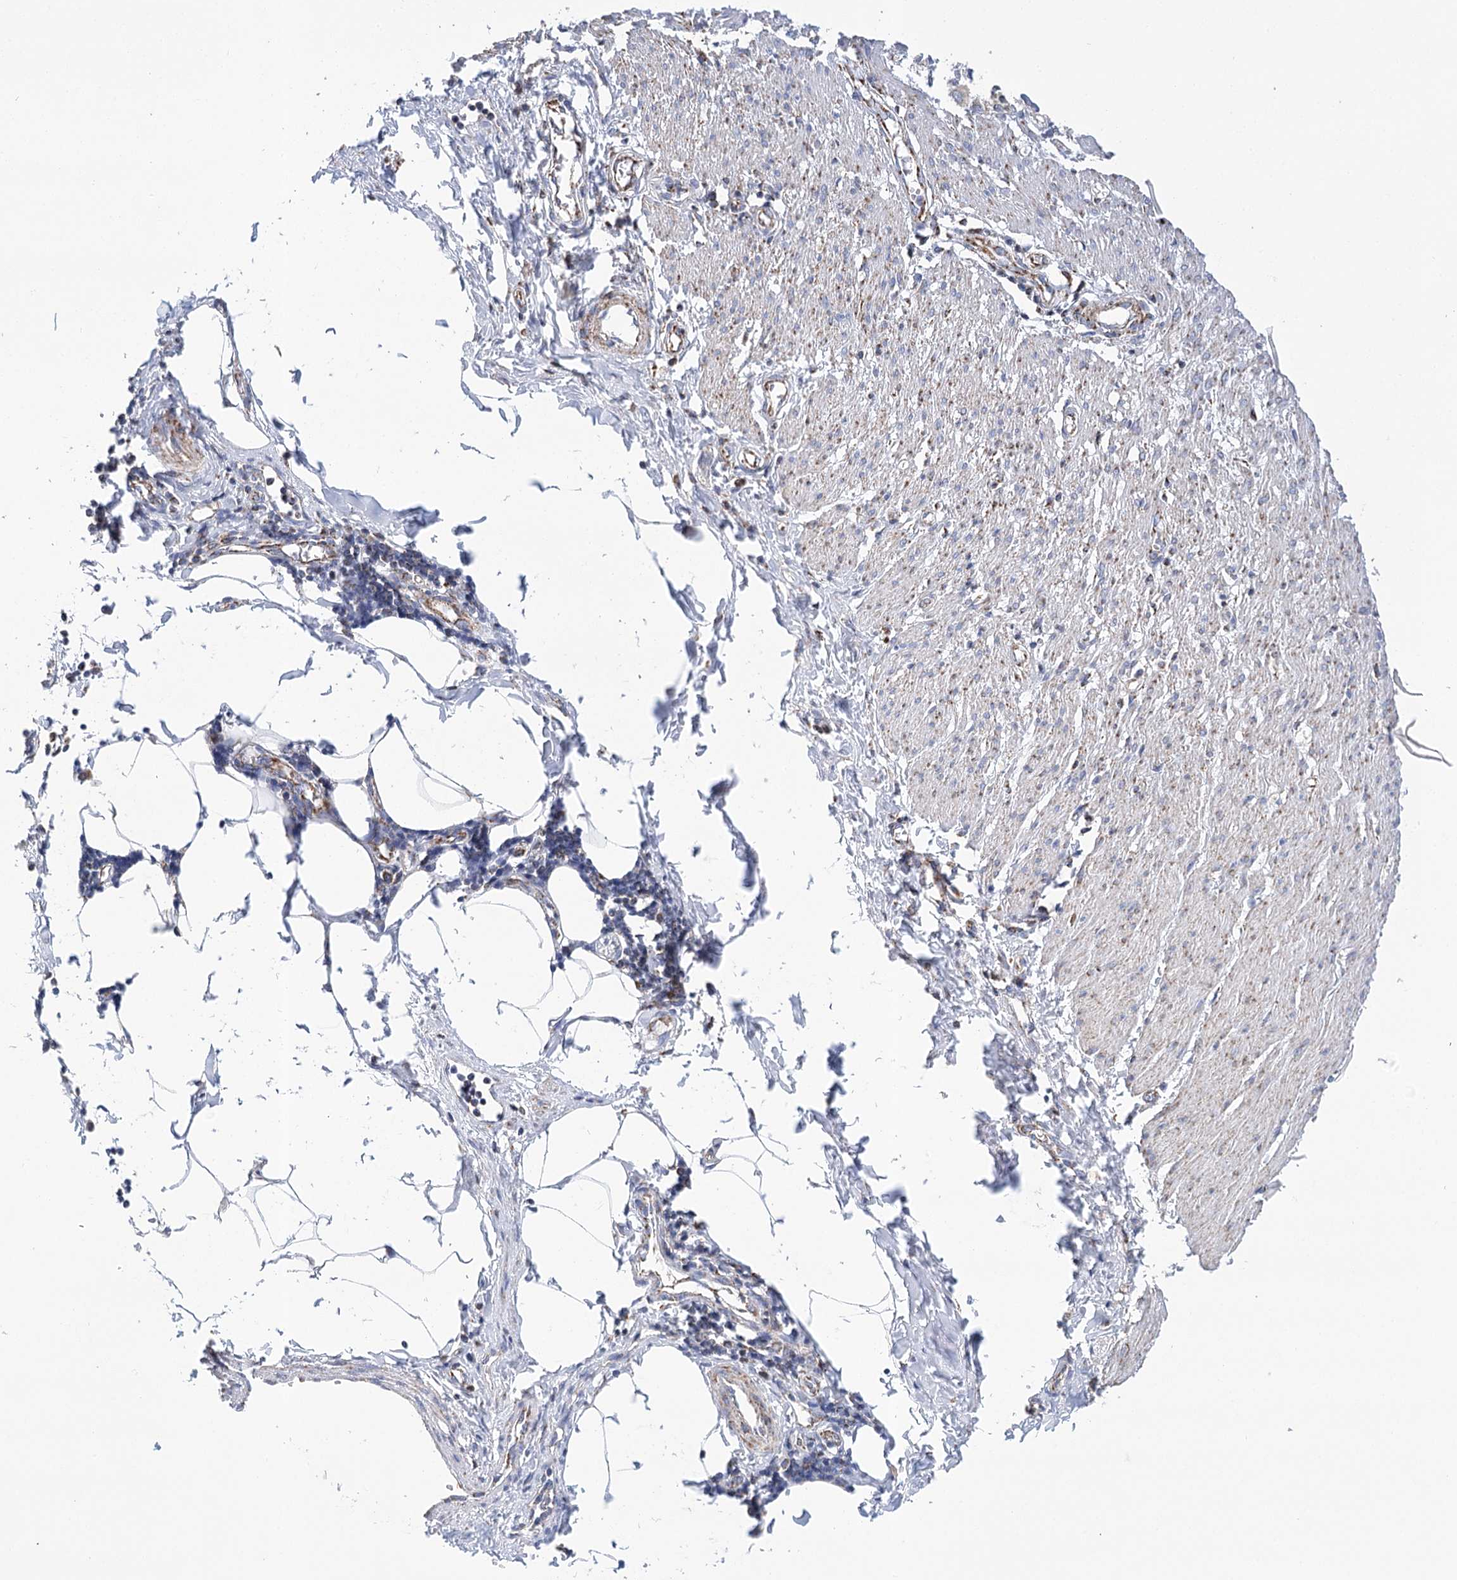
{"staining": {"intensity": "moderate", "quantity": "25%-75%", "location": "cytoplasmic/membranous"}, "tissue": "smooth muscle", "cell_type": "Smooth muscle cells", "image_type": "normal", "snomed": [{"axis": "morphology", "description": "Normal tissue, NOS"}, {"axis": "morphology", "description": "Adenocarcinoma, NOS"}, {"axis": "topography", "description": "Colon"}, {"axis": "topography", "description": "Peripheral nerve tissue"}], "caption": "Immunohistochemical staining of benign human smooth muscle reveals moderate cytoplasmic/membranous protein expression in about 25%-75% of smooth muscle cells. The protein is shown in brown color, while the nuclei are stained blue.", "gene": "LSS", "patient": {"sex": "male", "age": 14}}